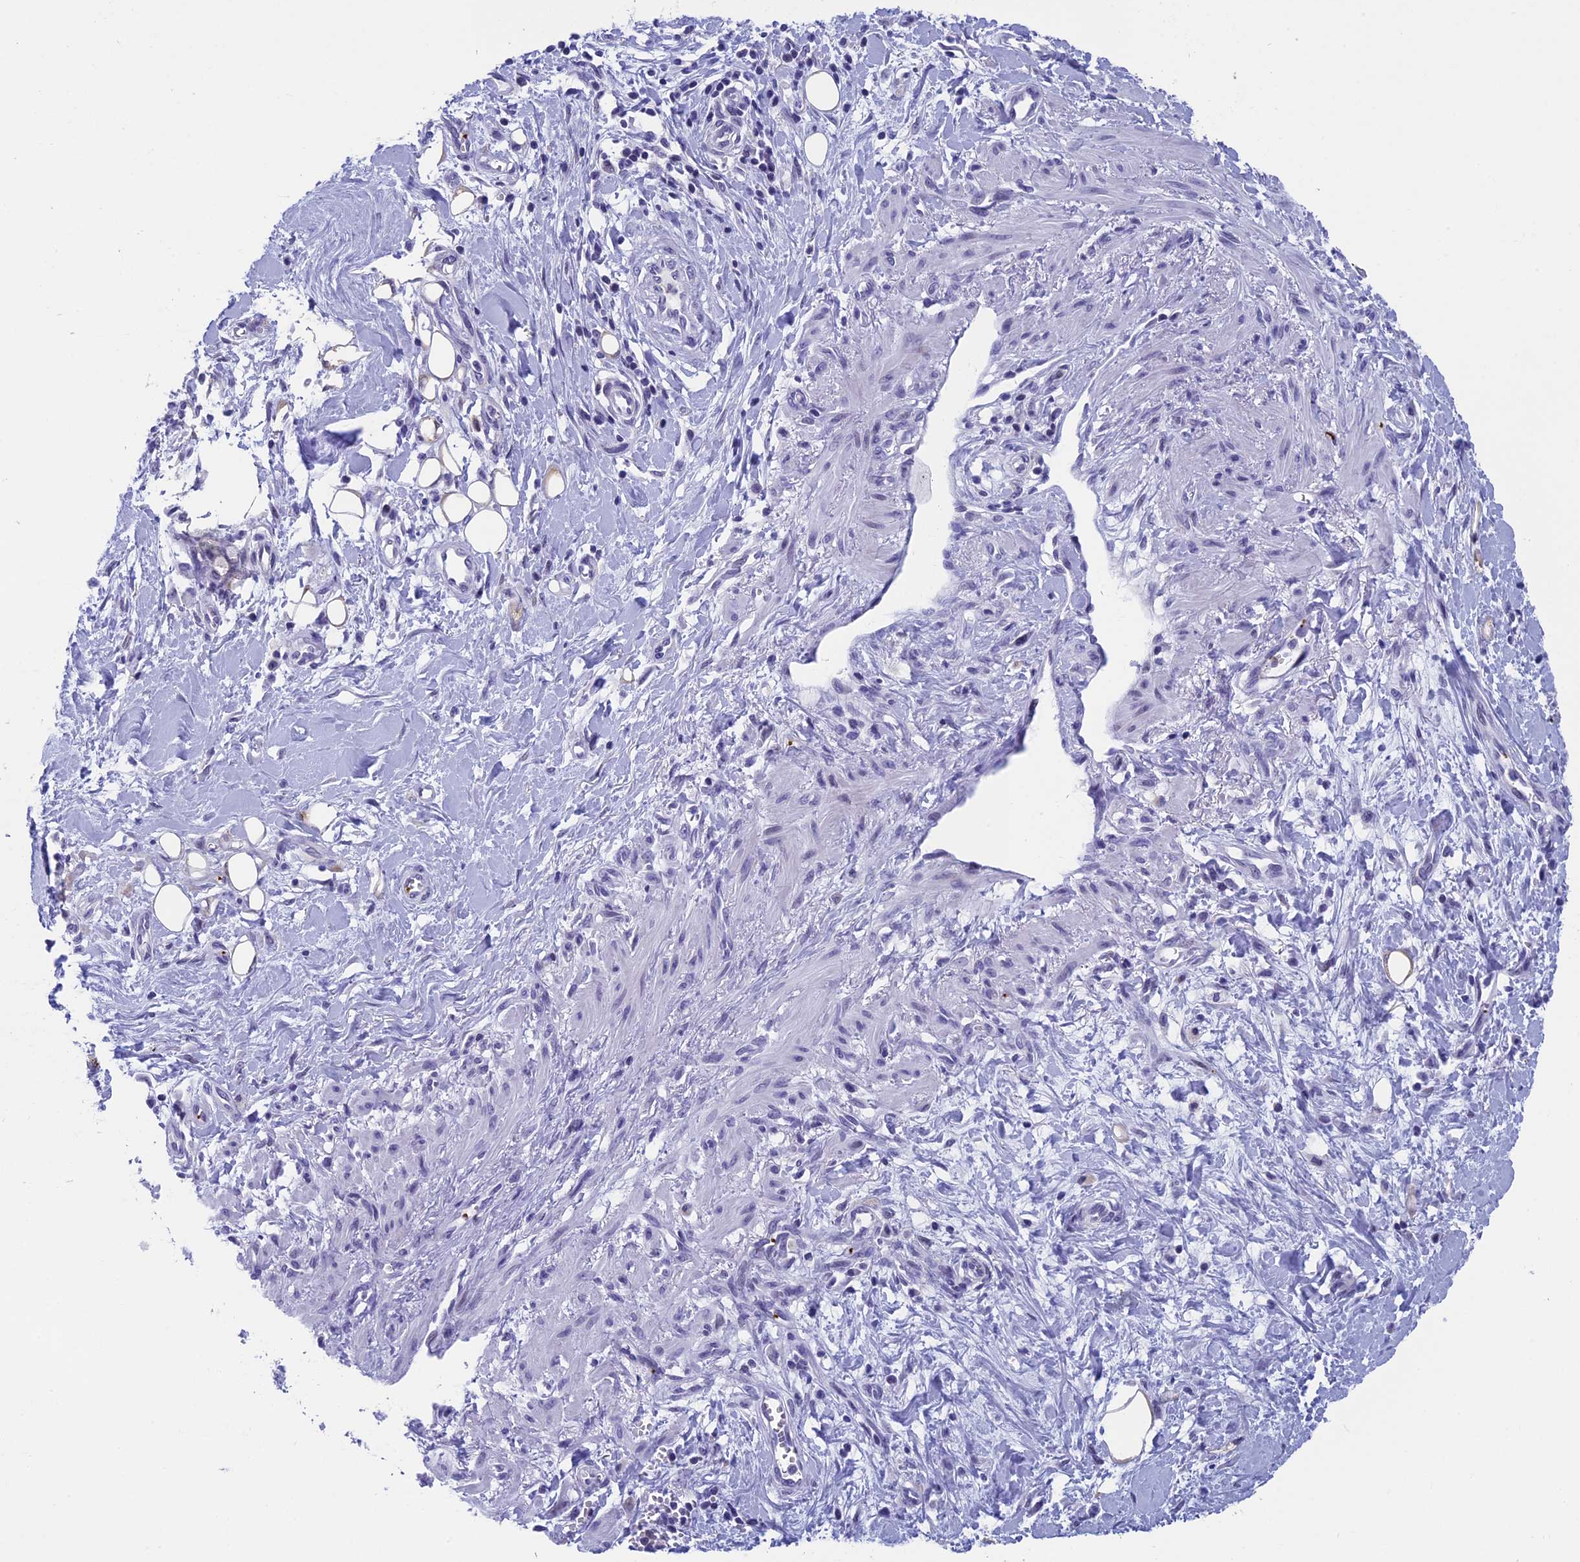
{"staining": {"intensity": "negative", "quantity": "none", "location": "none"}, "tissue": "stomach cancer", "cell_type": "Tumor cells", "image_type": "cancer", "snomed": [{"axis": "morphology", "description": "Adenocarcinoma, NOS"}, {"axis": "topography", "description": "Stomach, upper"}], "caption": "Adenocarcinoma (stomach) was stained to show a protein in brown. There is no significant expression in tumor cells.", "gene": "AIFM2", "patient": {"sex": "male", "age": 62}}